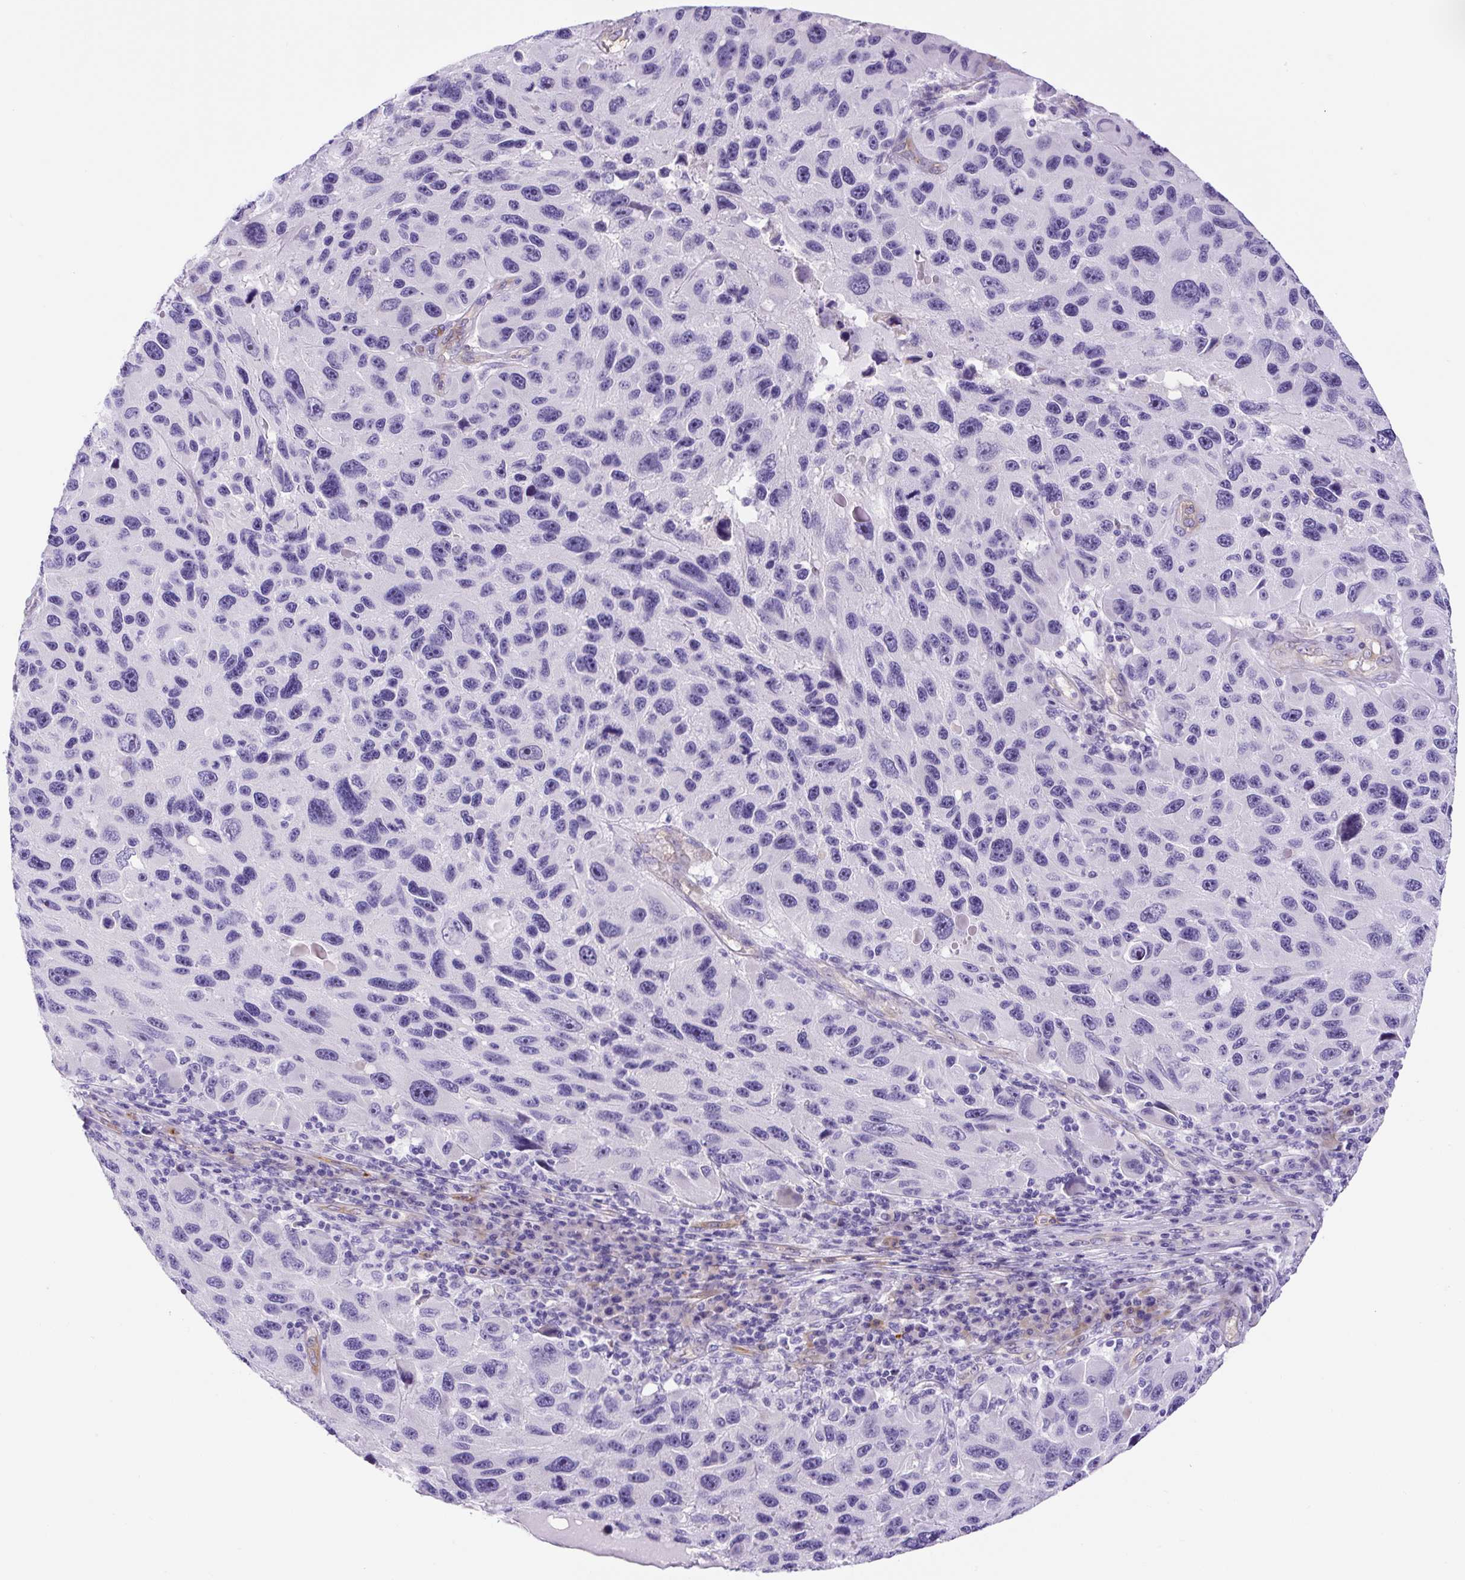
{"staining": {"intensity": "negative", "quantity": "none", "location": "none"}, "tissue": "melanoma", "cell_type": "Tumor cells", "image_type": "cancer", "snomed": [{"axis": "morphology", "description": "Malignant melanoma, NOS"}, {"axis": "topography", "description": "Skin"}], "caption": "Melanoma was stained to show a protein in brown. There is no significant positivity in tumor cells.", "gene": "ASB4", "patient": {"sex": "male", "age": 53}}